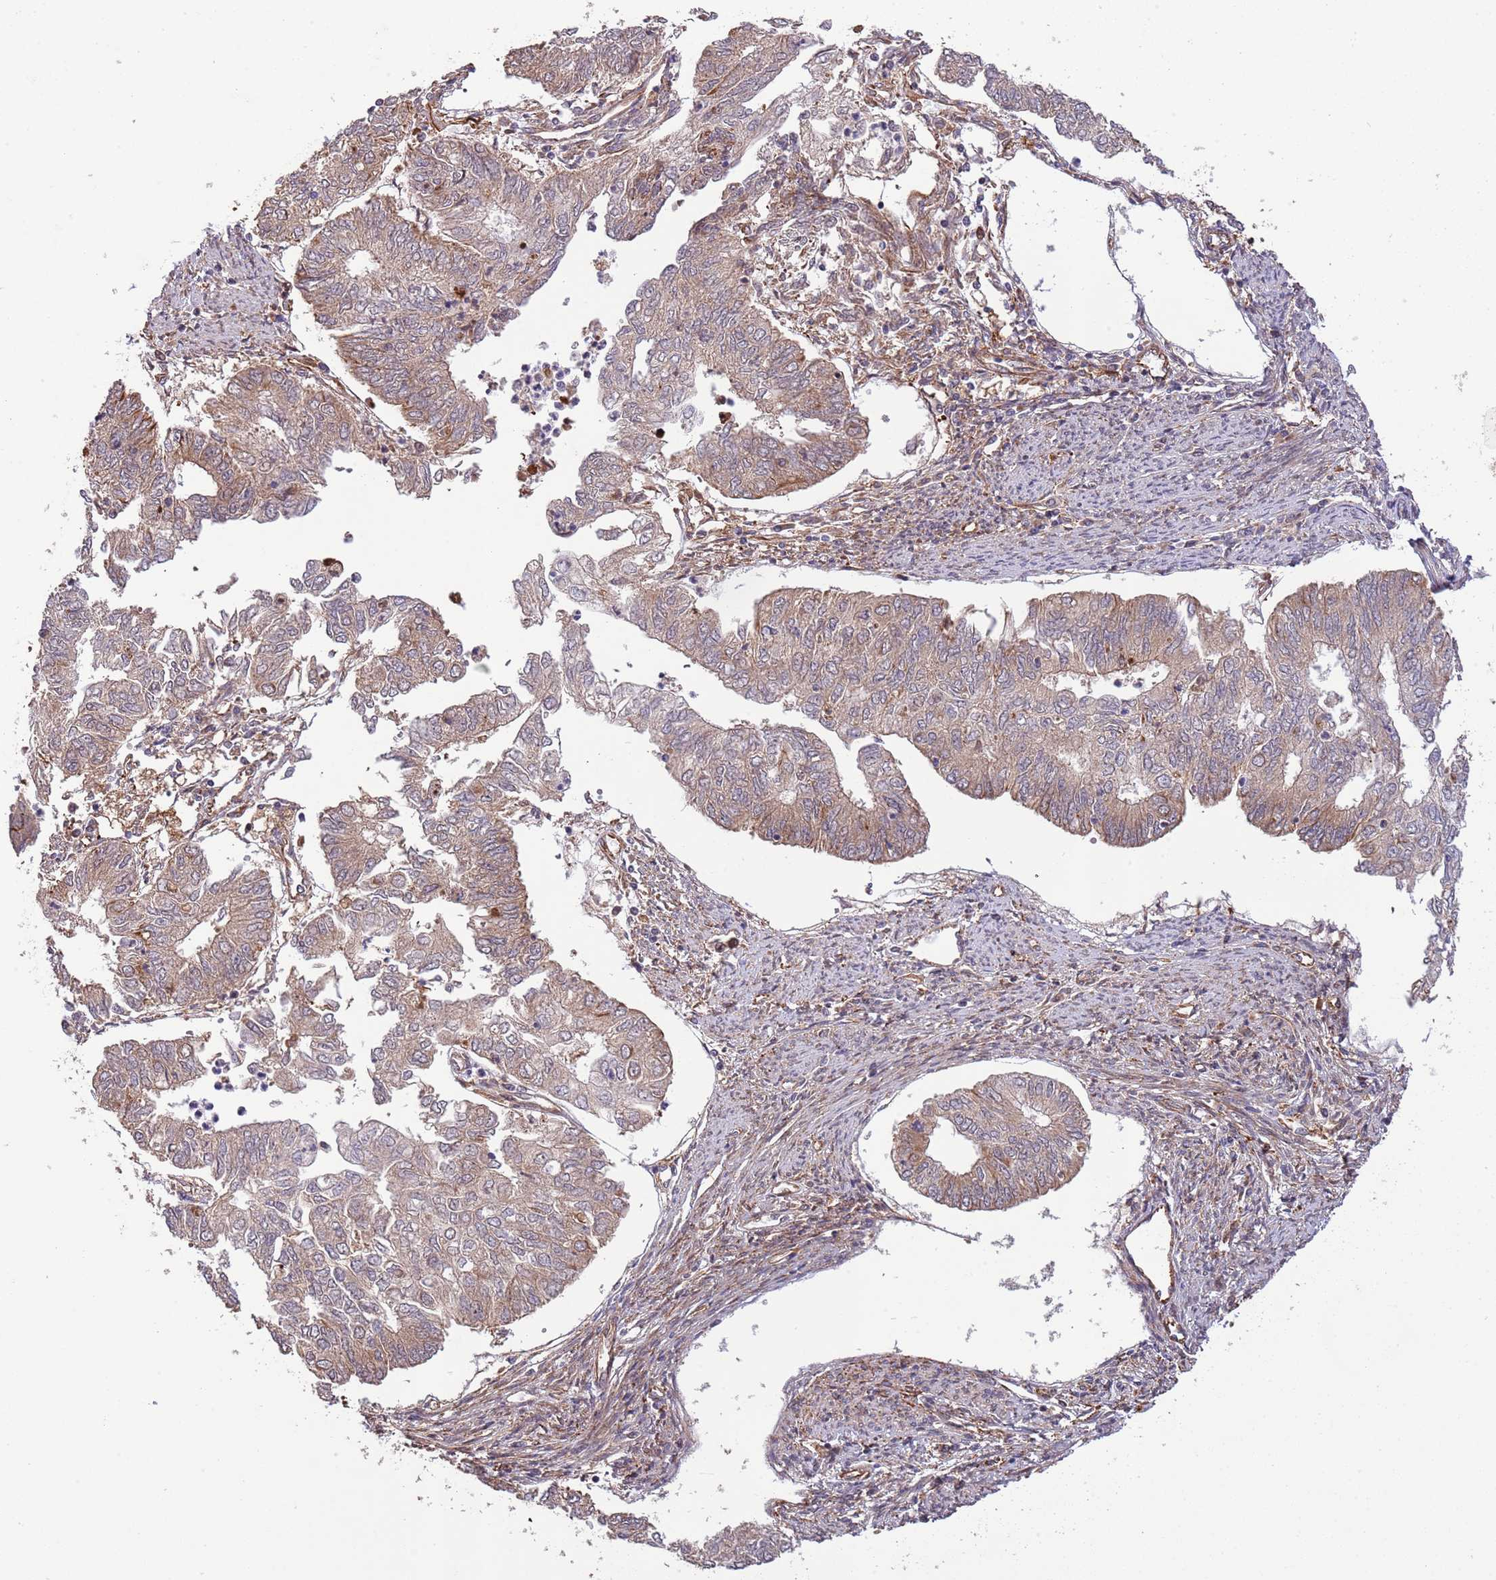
{"staining": {"intensity": "weak", "quantity": ">75%", "location": "cytoplasmic/membranous"}, "tissue": "endometrial cancer", "cell_type": "Tumor cells", "image_type": "cancer", "snomed": [{"axis": "morphology", "description": "Adenocarcinoma, NOS"}, {"axis": "topography", "description": "Endometrium"}], "caption": "A photomicrograph showing weak cytoplasmic/membranous expression in approximately >75% of tumor cells in endometrial cancer, as visualized by brown immunohistochemical staining.", "gene": "NEK3", "patient": {"sex": "female", "age": 68}}